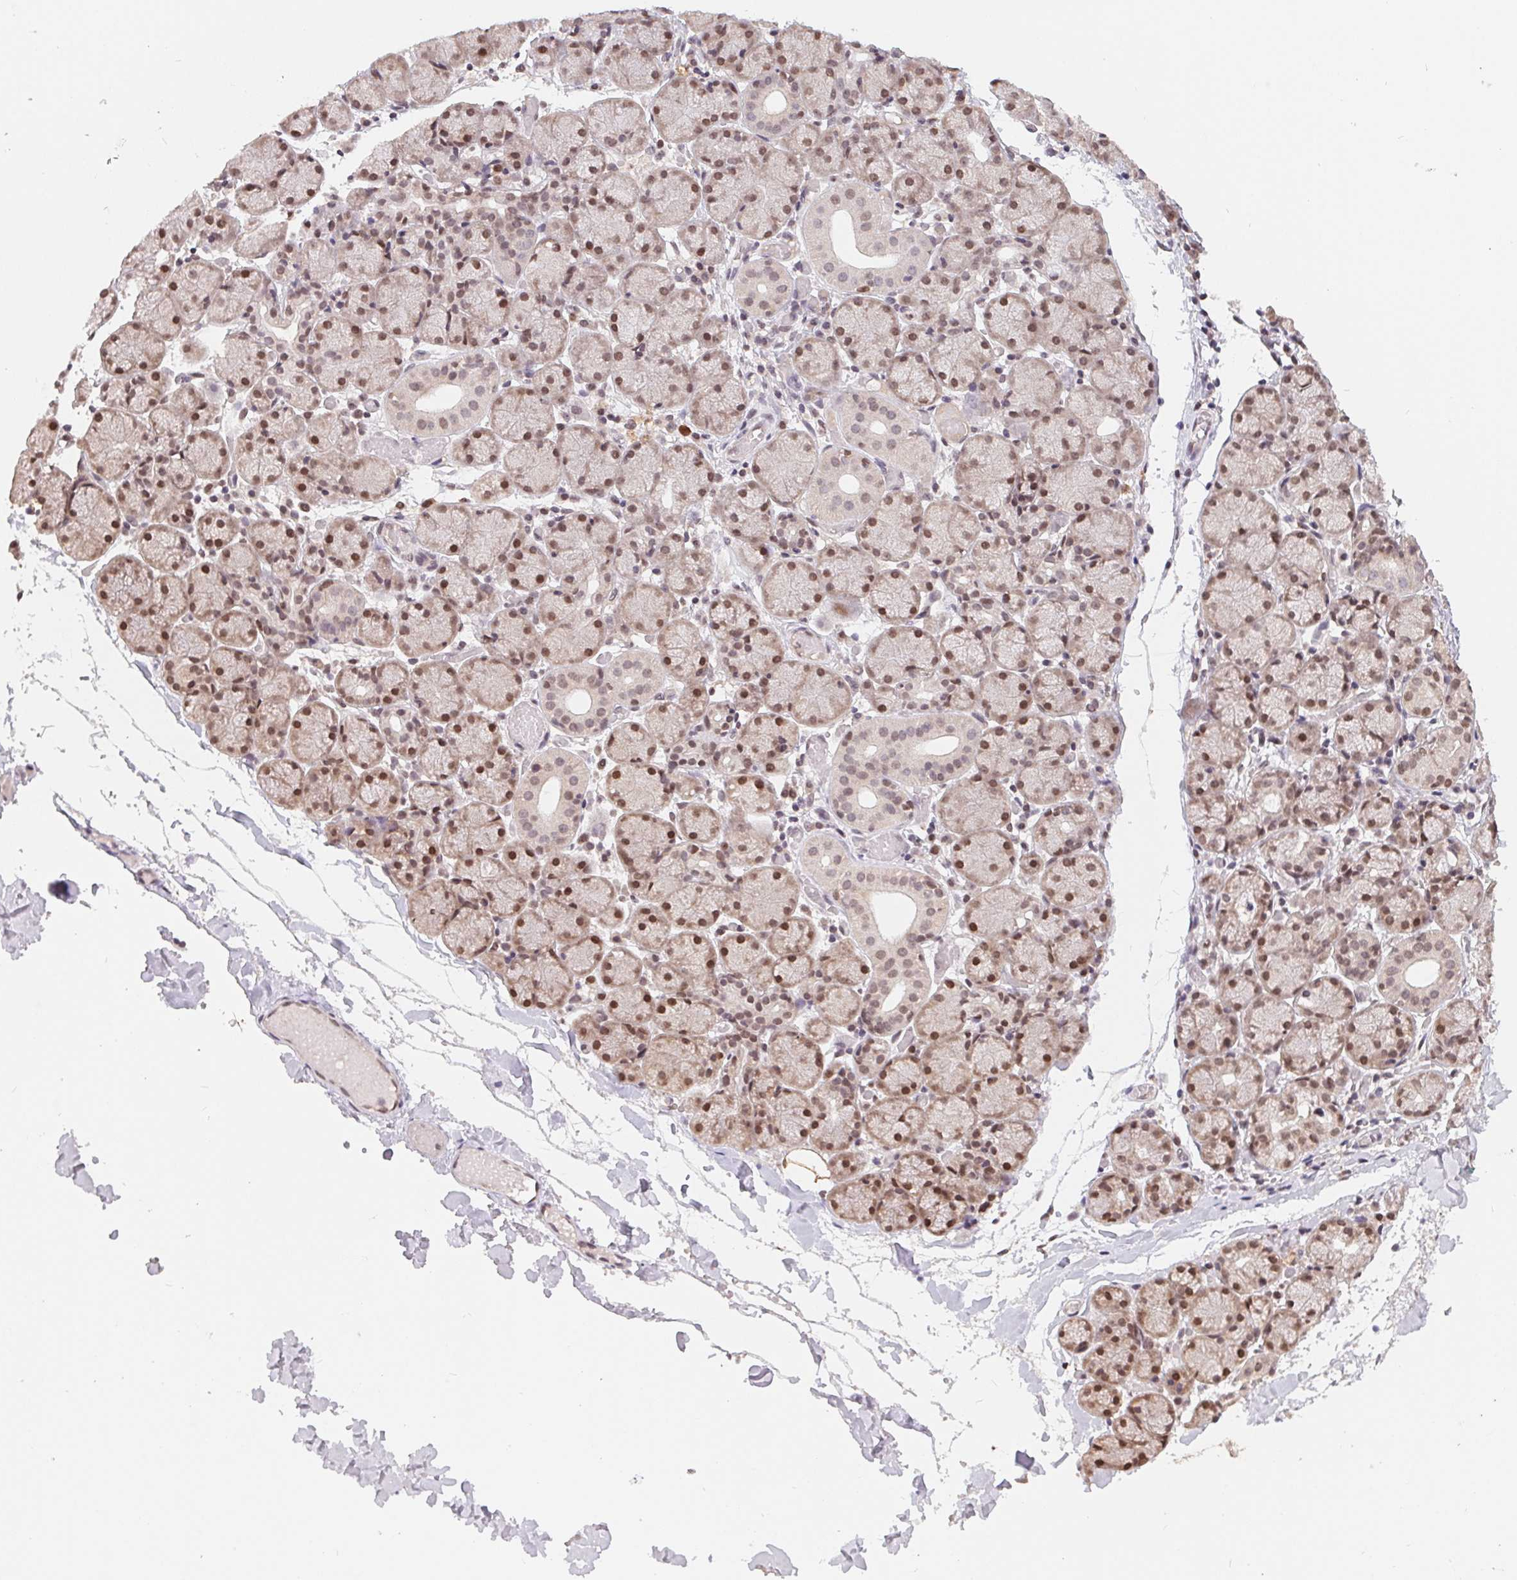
{"staining": {"intensity": "strong", "quantity": "25%-75%", "location": "nuclear"}, "tissue": "salivary gland", "cell_type": "Glandular cells", "image_type": "normal", "snomed": [{"axis": "morphology", "description": "Normal tissue, NOS"}, {"axis": "topography", "description": "Salivary gland"}], "caption": "High-magnification brightfield microscopy of unremarkable salivary gland stained with DAB (3,3'-diaminobenzidine) (brown) and counterstained with hematoxylin (blue). glandular cells exhibit strong nuclear staining is identified in about25%-75% of cells. Immunohistochemistry stains the protein in brown and the nuclei are stained blue.", "gene": "HMGN3", "patient": {"sex": "female", "age": 24}}